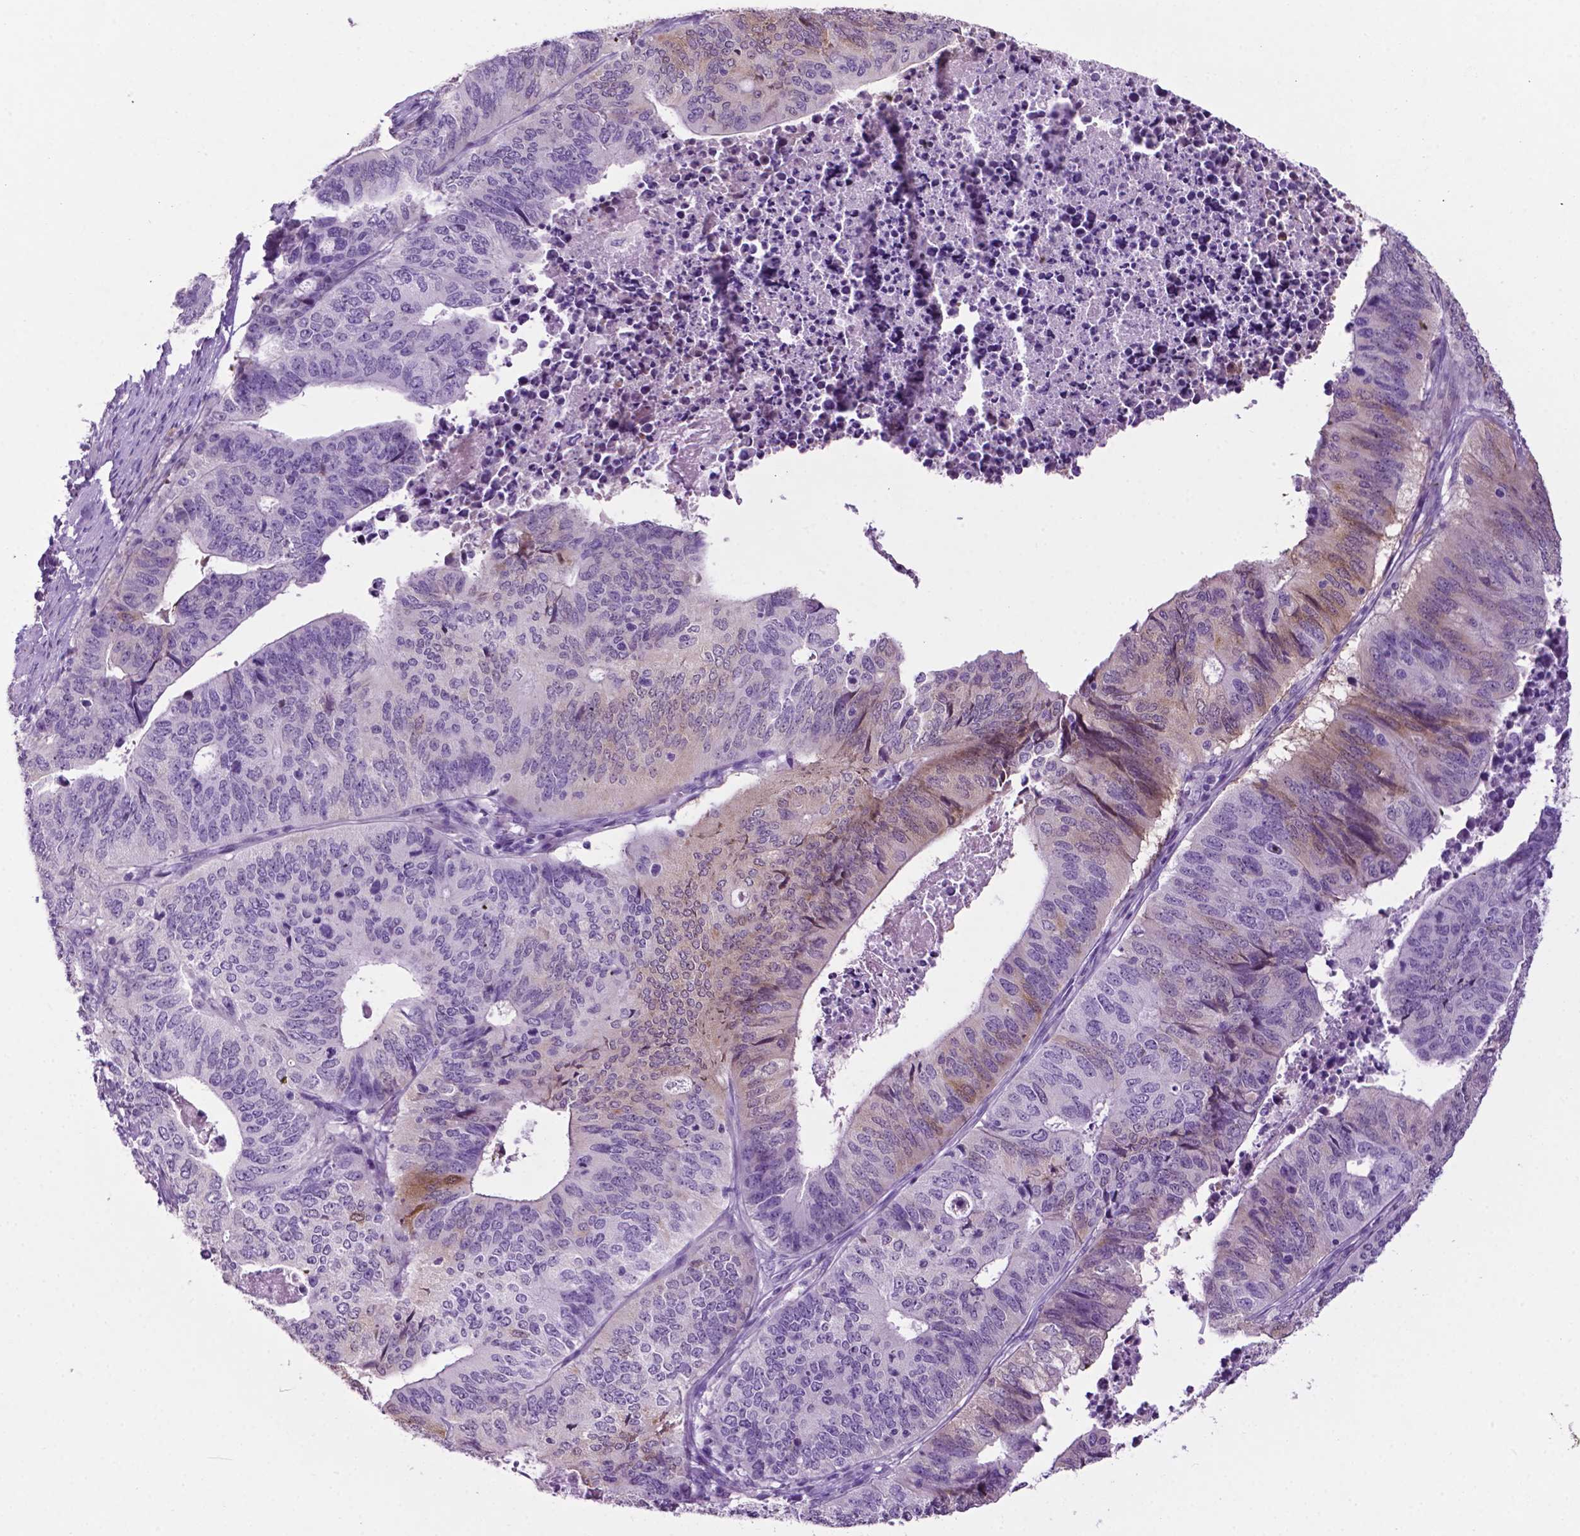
{"staining": {"intensity": "weak", "quantity": "<25%", "location": "cytoplasmic/membranous"}, "tissue": "stomach cancer", "cell_type": "Tumor cells", "image_type": "cancer", "snomed": [{"axis": "morphology", "description": "Adenocarcinoma, NOS"}, {"axis": "topography", "description": "Stomach, upper"}], "caption": "IHC image of neoplastic tissue: human stomach cancer (adenocarcinoma) stained with DAB (3,3'-diaminobenzidine) shows no significant protein expression in tumor cells.", "gene": "PHGR1", "patient": {"sex": "female", "age": 67}}